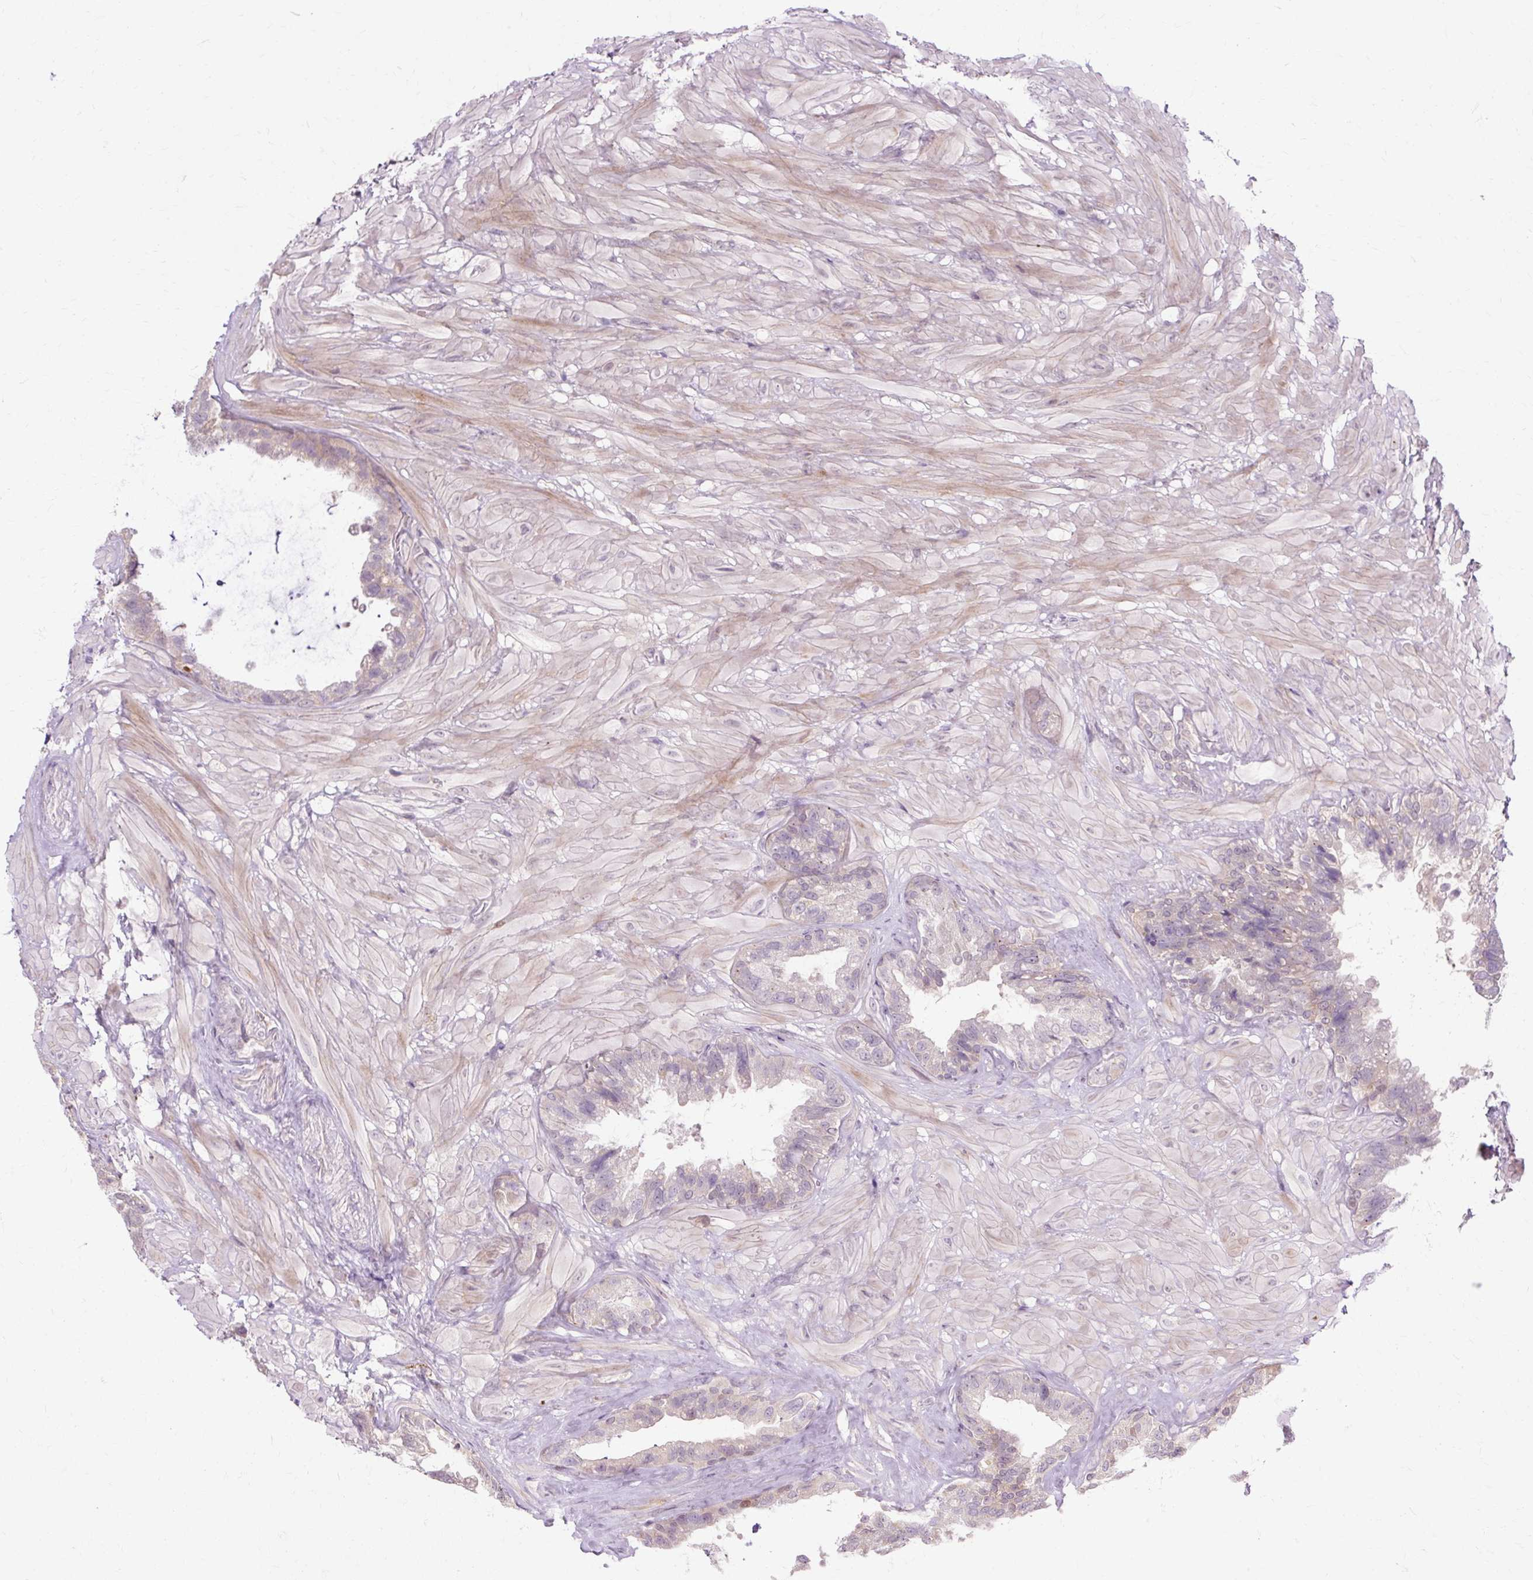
{"staining": {"intensity": "moderate", "quantity": "<25%", "location": "cytoplasmic/membranous"}, "tissue": "seminal vesicle", "cell_type": "Glandular cells", "image_type": "normal", "snomed": [{"axis": "morphology", "description": "Normal tissue, NOS"}, {"axis": "topography", "description": "Seminal veicle"}, {"axis": "topography", "description": "Peripheral nerve tissue"}], "caption": "IHC micrograph of unremarkable human seminal vesicle stained for a protein (brown), which displays low levels of moderate cytoplasmic/membranous positivity in approximately <25% of glandular cells.", "gene": "GEMIN2", "patient": {"sex": "male", "age": 76}}